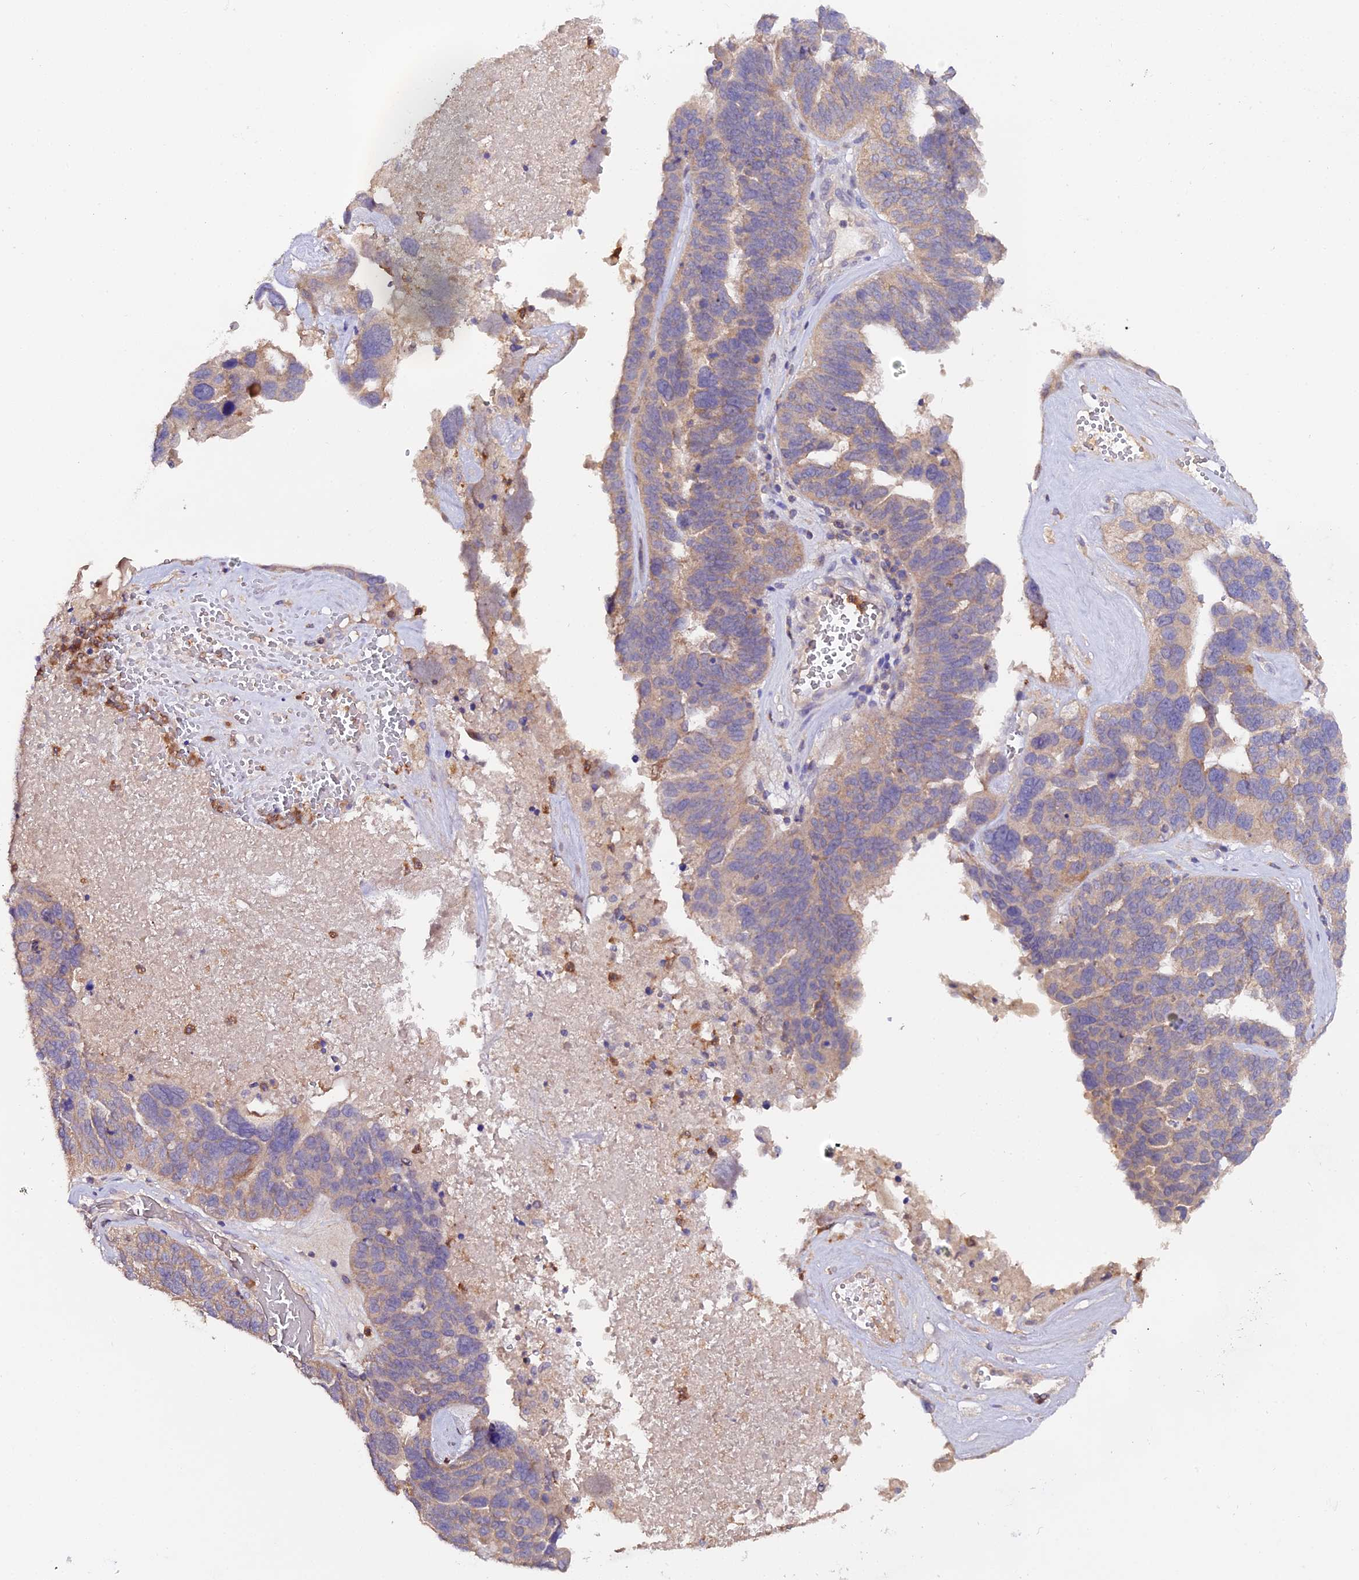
{"staining": {"intensity": "weak", "quantity": "25%-75%", "location": "cytoplasmic/membranous"}, "tissue": "ovarian cancer", "cell_type": "Tumor cells", "image_type": "cancer", "snomed": [{"axis": "morphology", "description": "Cystadenocarcinoma, serous, NOS"}, {"axis": "topography", "description": "Ovary"}], "caption": "The micrograph demonstrates staining of ovarian cancer (serous cystadenocarcinoma), revealing weak cytoplasmic/membranous protein staining (brown color) within tumor cells. The staining is performed using DAB (3,3'-diaminobenzidine) brown chromogen to label protein expression. The nuclei are counter-stained blue using hematoxylin.", "gene": "TRIM26", "patient": {"sex": "female", "age": 59}}